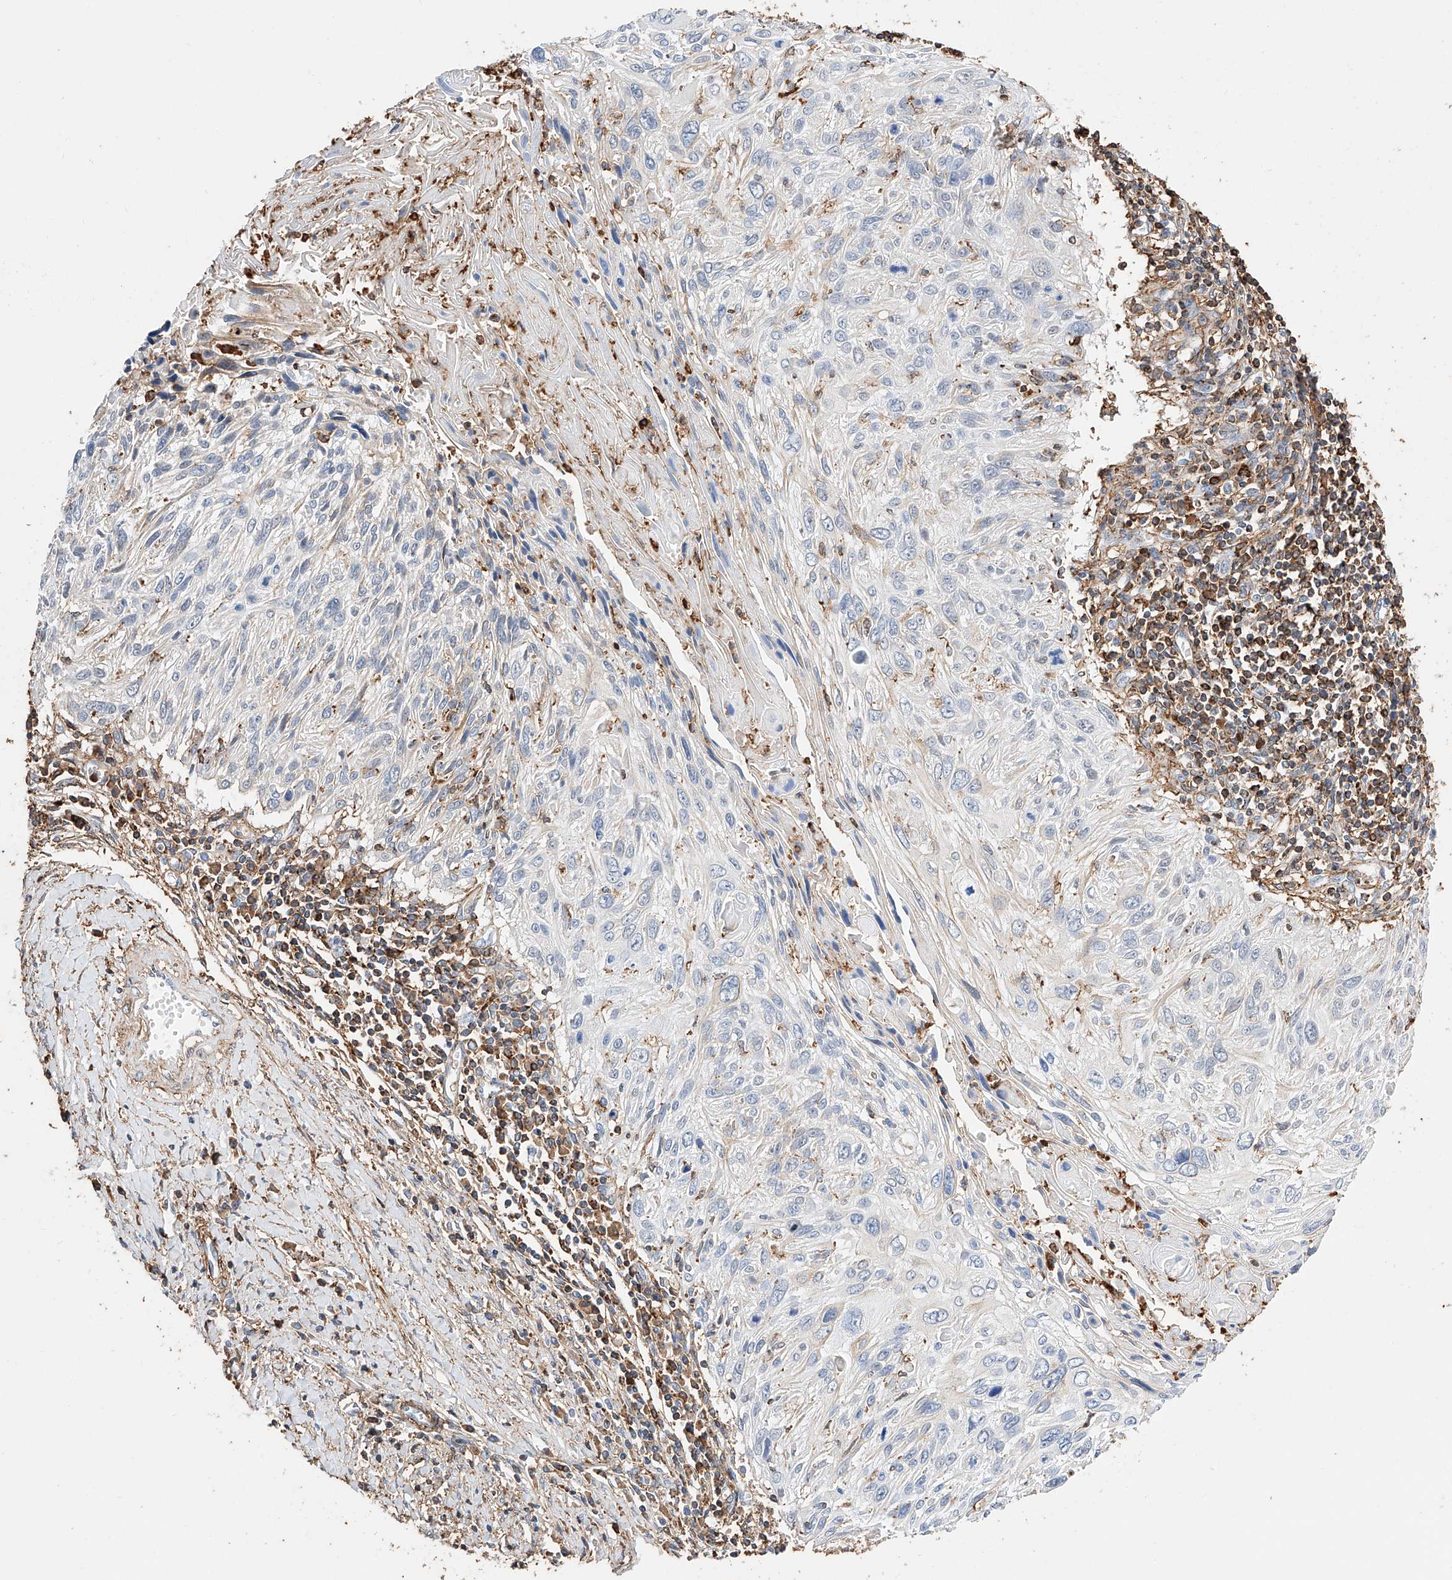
{"staining": {"intensity": "negative", "quantity": "none", "location": "none"}, "tissue": "cervical cancer", "cell_type": "Tumor cells", "image_type": "cancer", "snomed": [{"axis": "morphology", "description": "Squamous cell carcinoma, NOS"}, {"axis": "topography", "description": "Cervix"}], "caption": "Immunohistochemical staining of cervical cancer (squamous cell carcinoma) displays no significant expression in tumor cells.", "gene": "WFS1", "patient": {"sex": "female", "age": 51}}